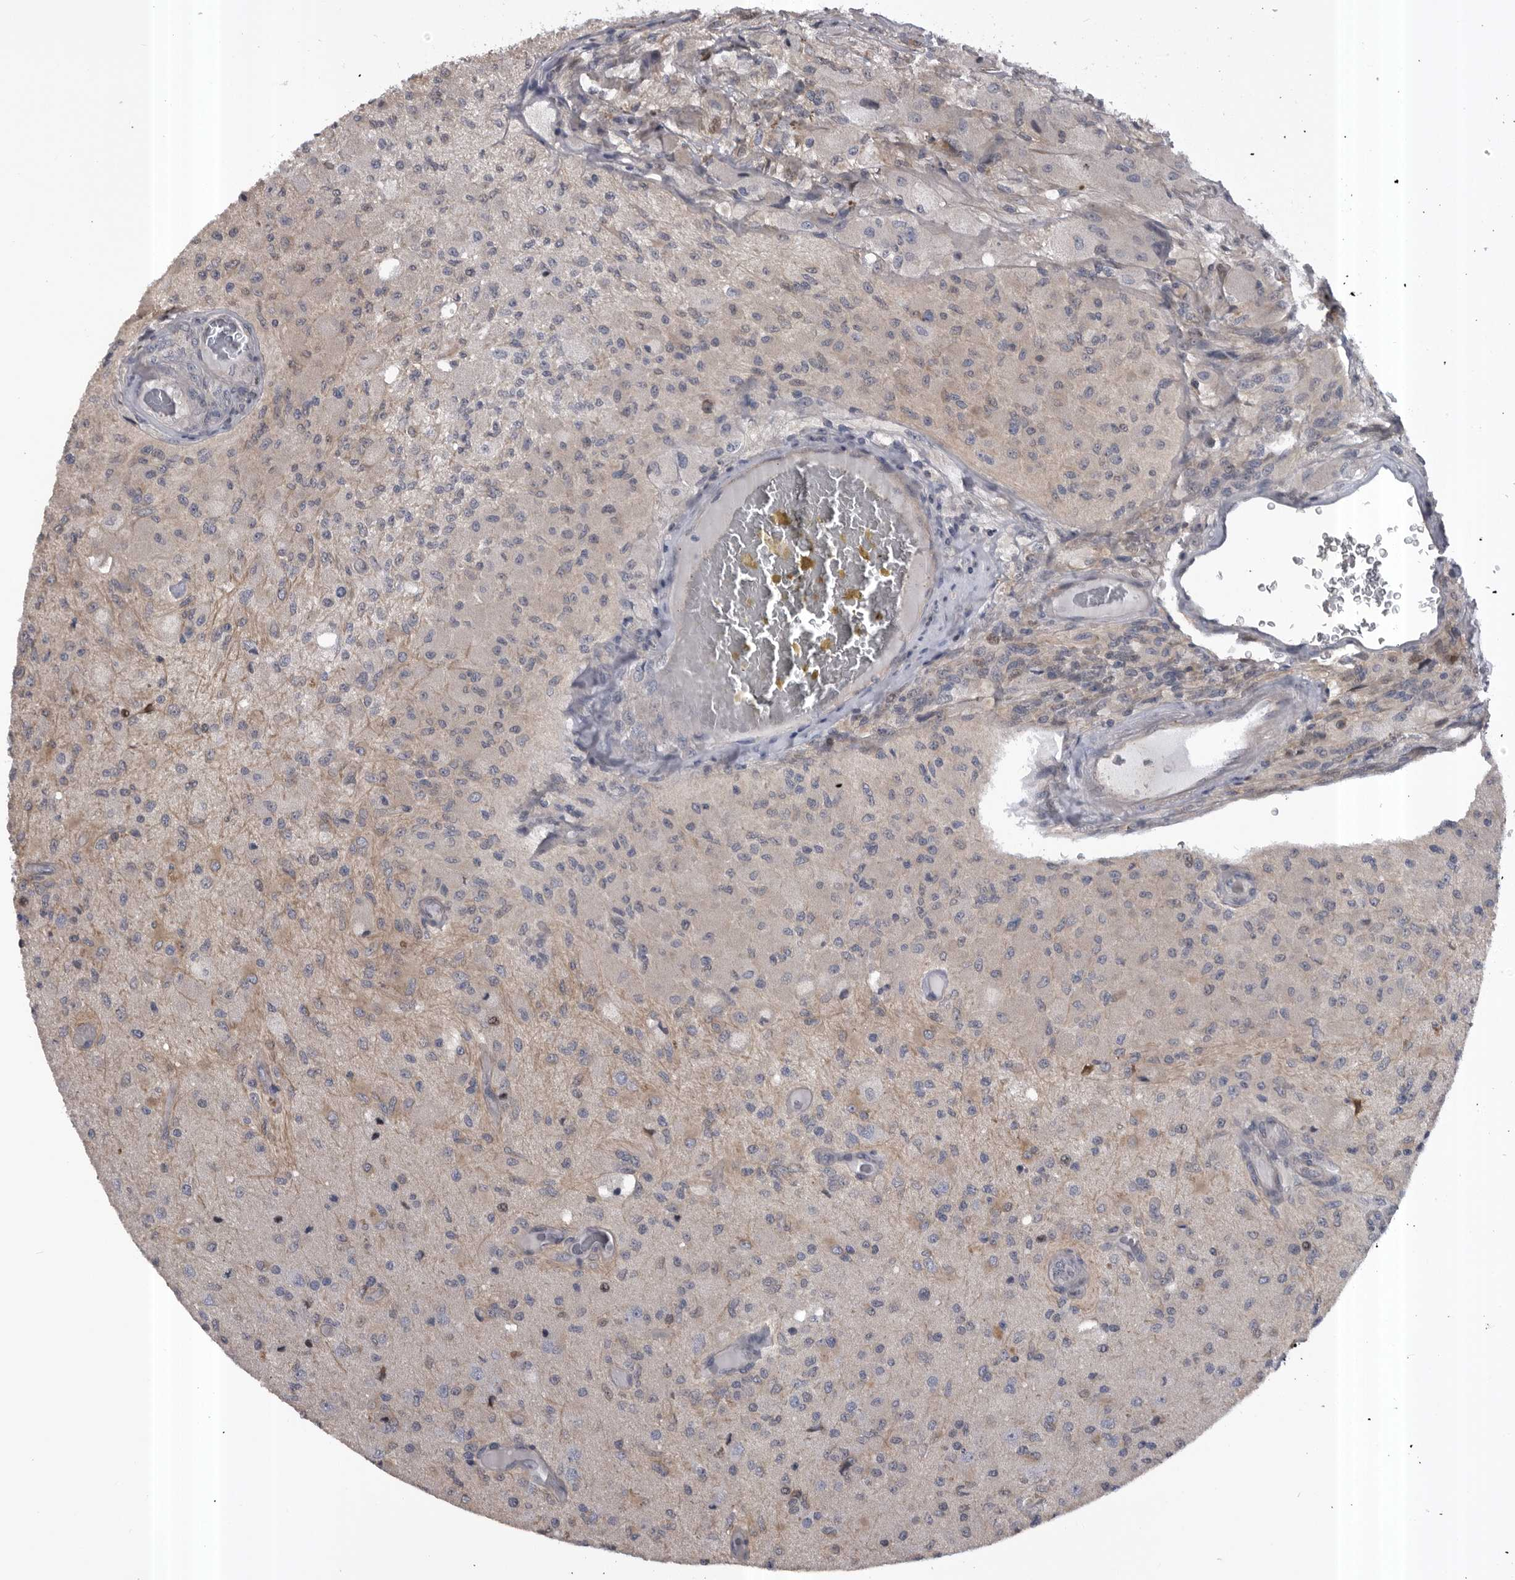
{"staining": {"intensity": "negative", "quantity": "none", "location": "none"}, "tissue": "glioma", "cell_type": "Tumor cells", "image_type": "cancer", "snomed": [{"axis": "morphology", "description": "Normal tissue, NOS"}, {"axis": "morphology", "description": "Glioma, malignant, High grade"}, {"axis": "topography", "description": "Cerebral cortex"}], "caption": "DAB (3,3'-diaminobenzidine) immunohistochemical staining of human malignant high-grade glioma shows no significant expression in tumor cells.", "gene": "RAB3GAP2", "patient": {"sex": "male", "age": 77}}